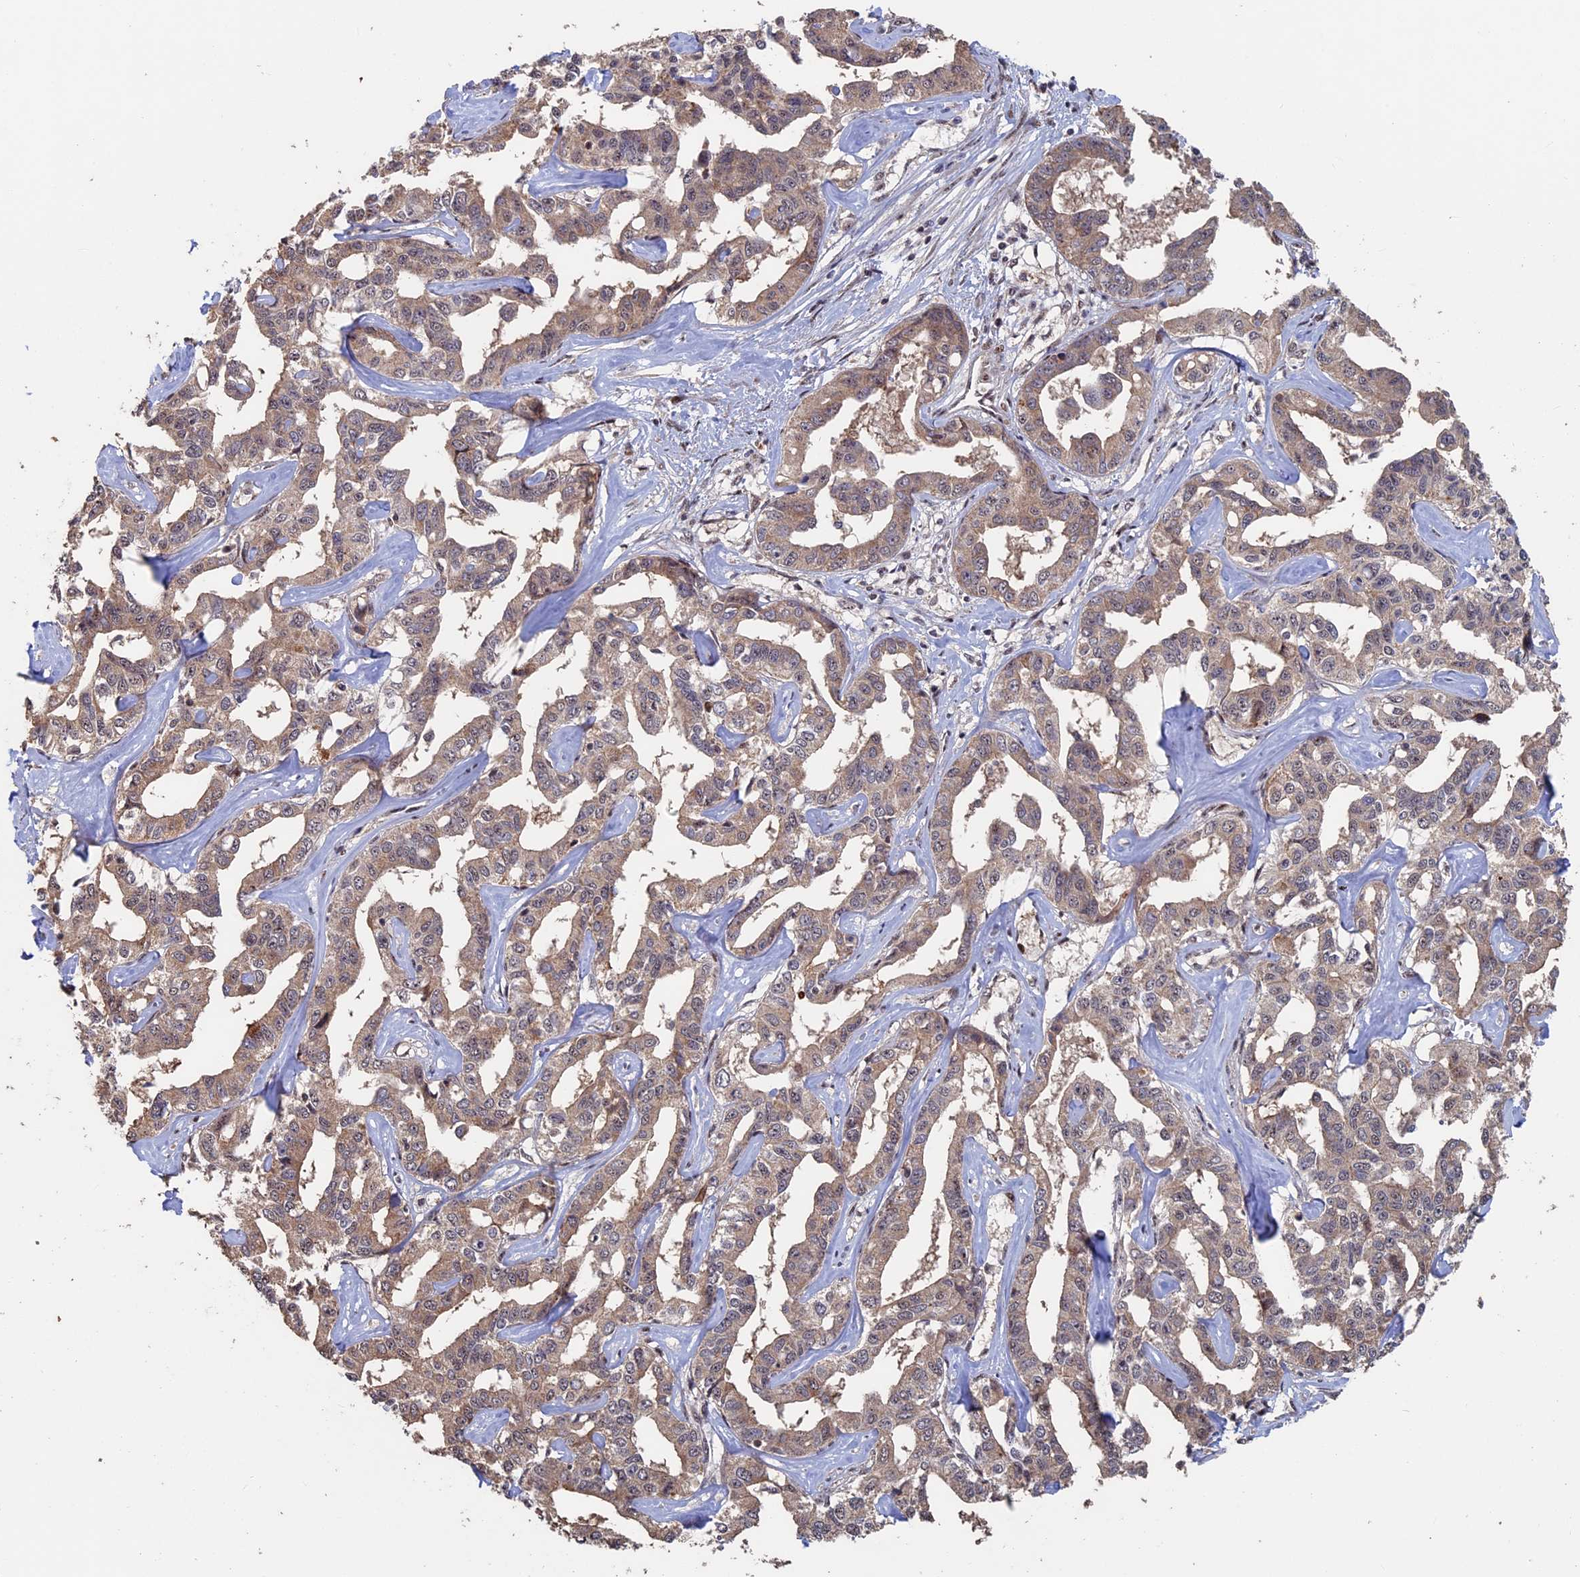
{"staining": {"intensity": "weak", "quantity": ">75%", "location": "cytoplasmic/membranous"}, "tissue": "liver cancer", "cell_type": "Tumor cells", "image_type": "cancer", "snomed": [{"axis": "morphology", "description": "Cholangiocarcinoma"}, {"axis": "topography", "description": "Liver"}], "caption": "Protein expression analysis of liver cholangiocarcinoma shows weak cytoplasmic/membranous staining in approximately >75% of tumor cells.", "gene": "KIAA1328", "patient": {"sex": "male", "age": 59}}